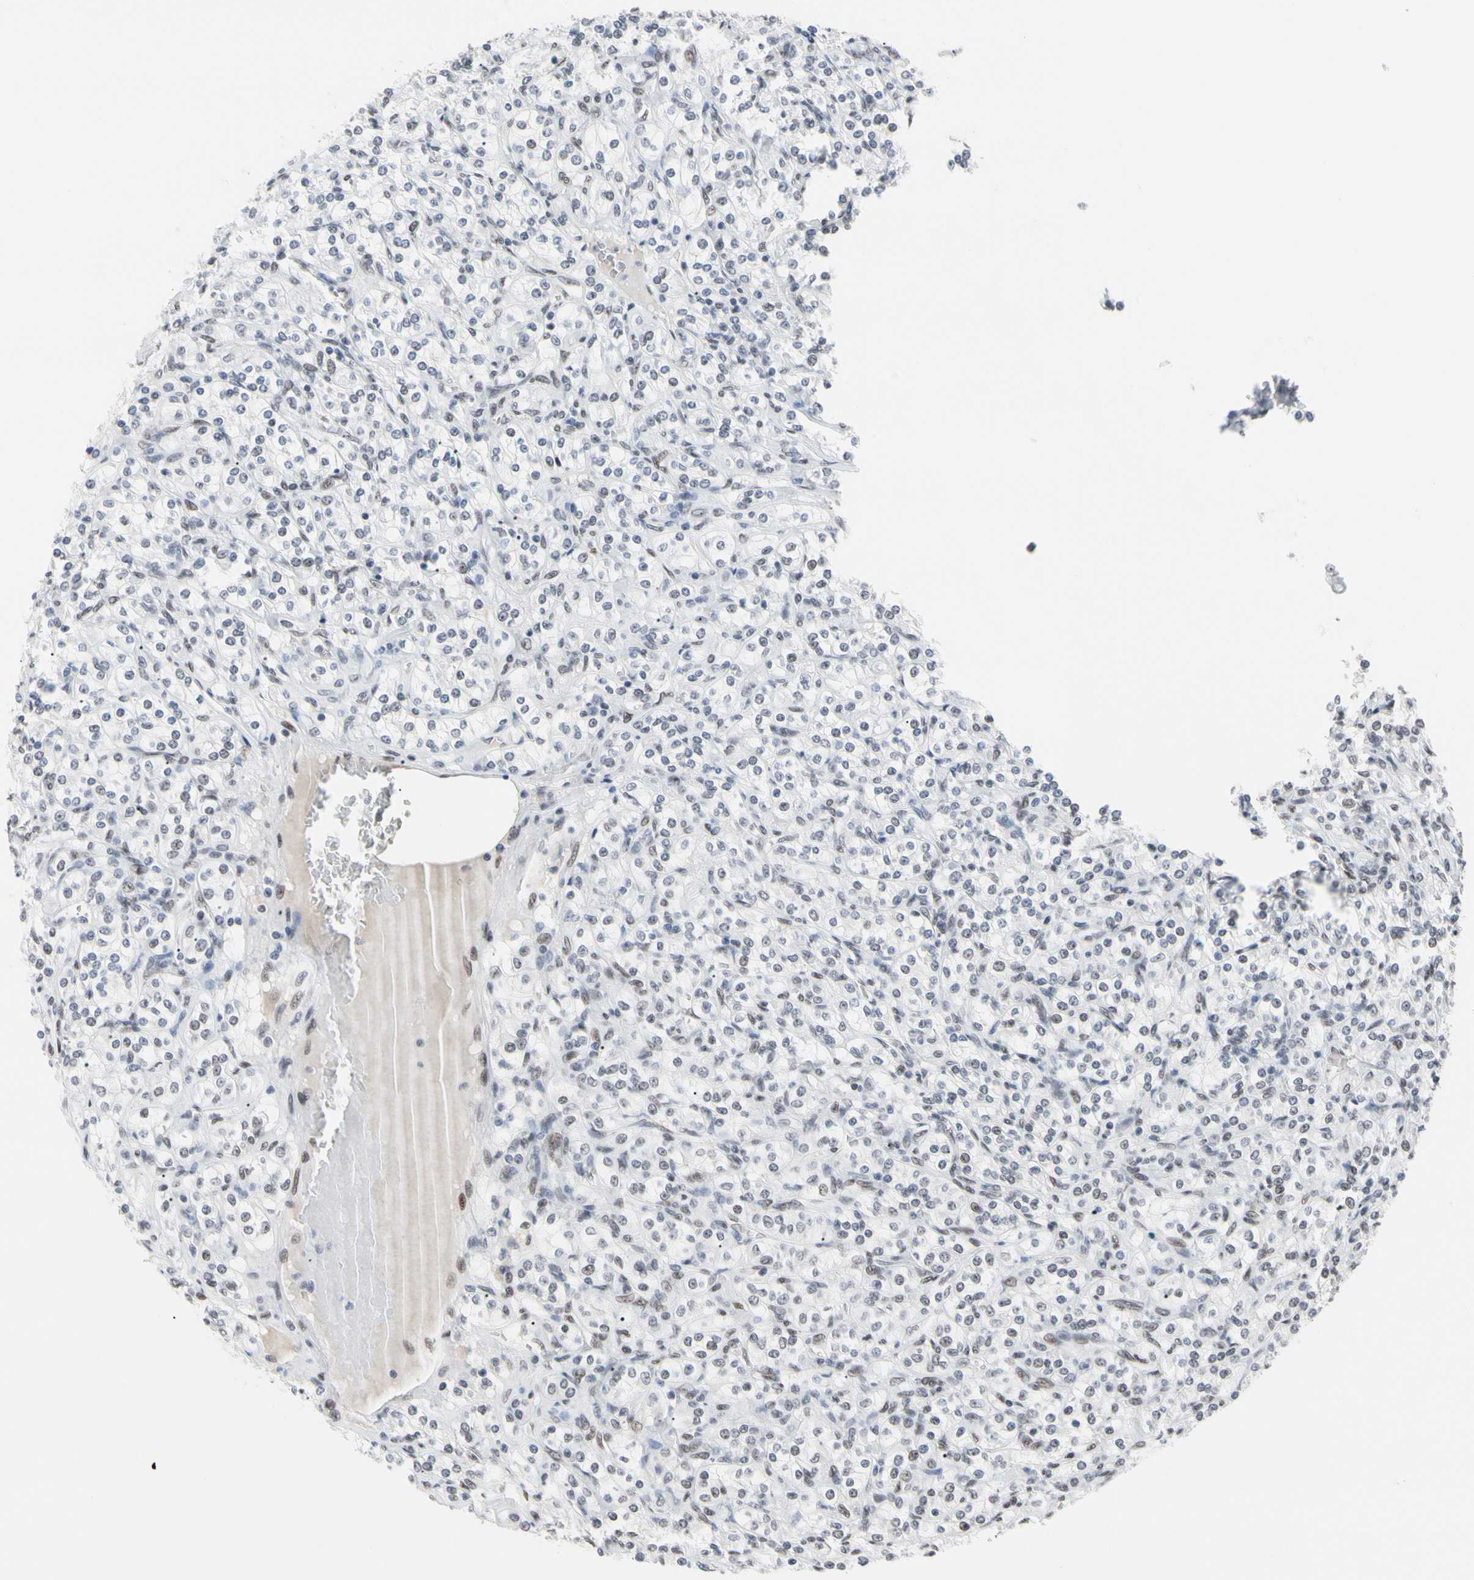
{"staining": {"intensity": "weak", "quantity": "25%-75%", "location": "nuclear"}, "tissue": "renal cancer", "cell_type": "Tumor cells", "image_type": "cancer", "snomed": [{"axis": "morphology", "description": "Adenocarcinoma, NOS"}, {"axis": "topography", "description": "Kidney"}], "caption": "Immunohistochemistry photomicrograph of neoplastic tissue: adenocarcinoma (renal) stained using immunohistochemistry displays low levels of weak protein expression localized specifically in the nuclear of tumor cells, appearing as a nuclear brown color.", "gene": "FAM98B", "patient": {"sex": "male", "age": 77}}